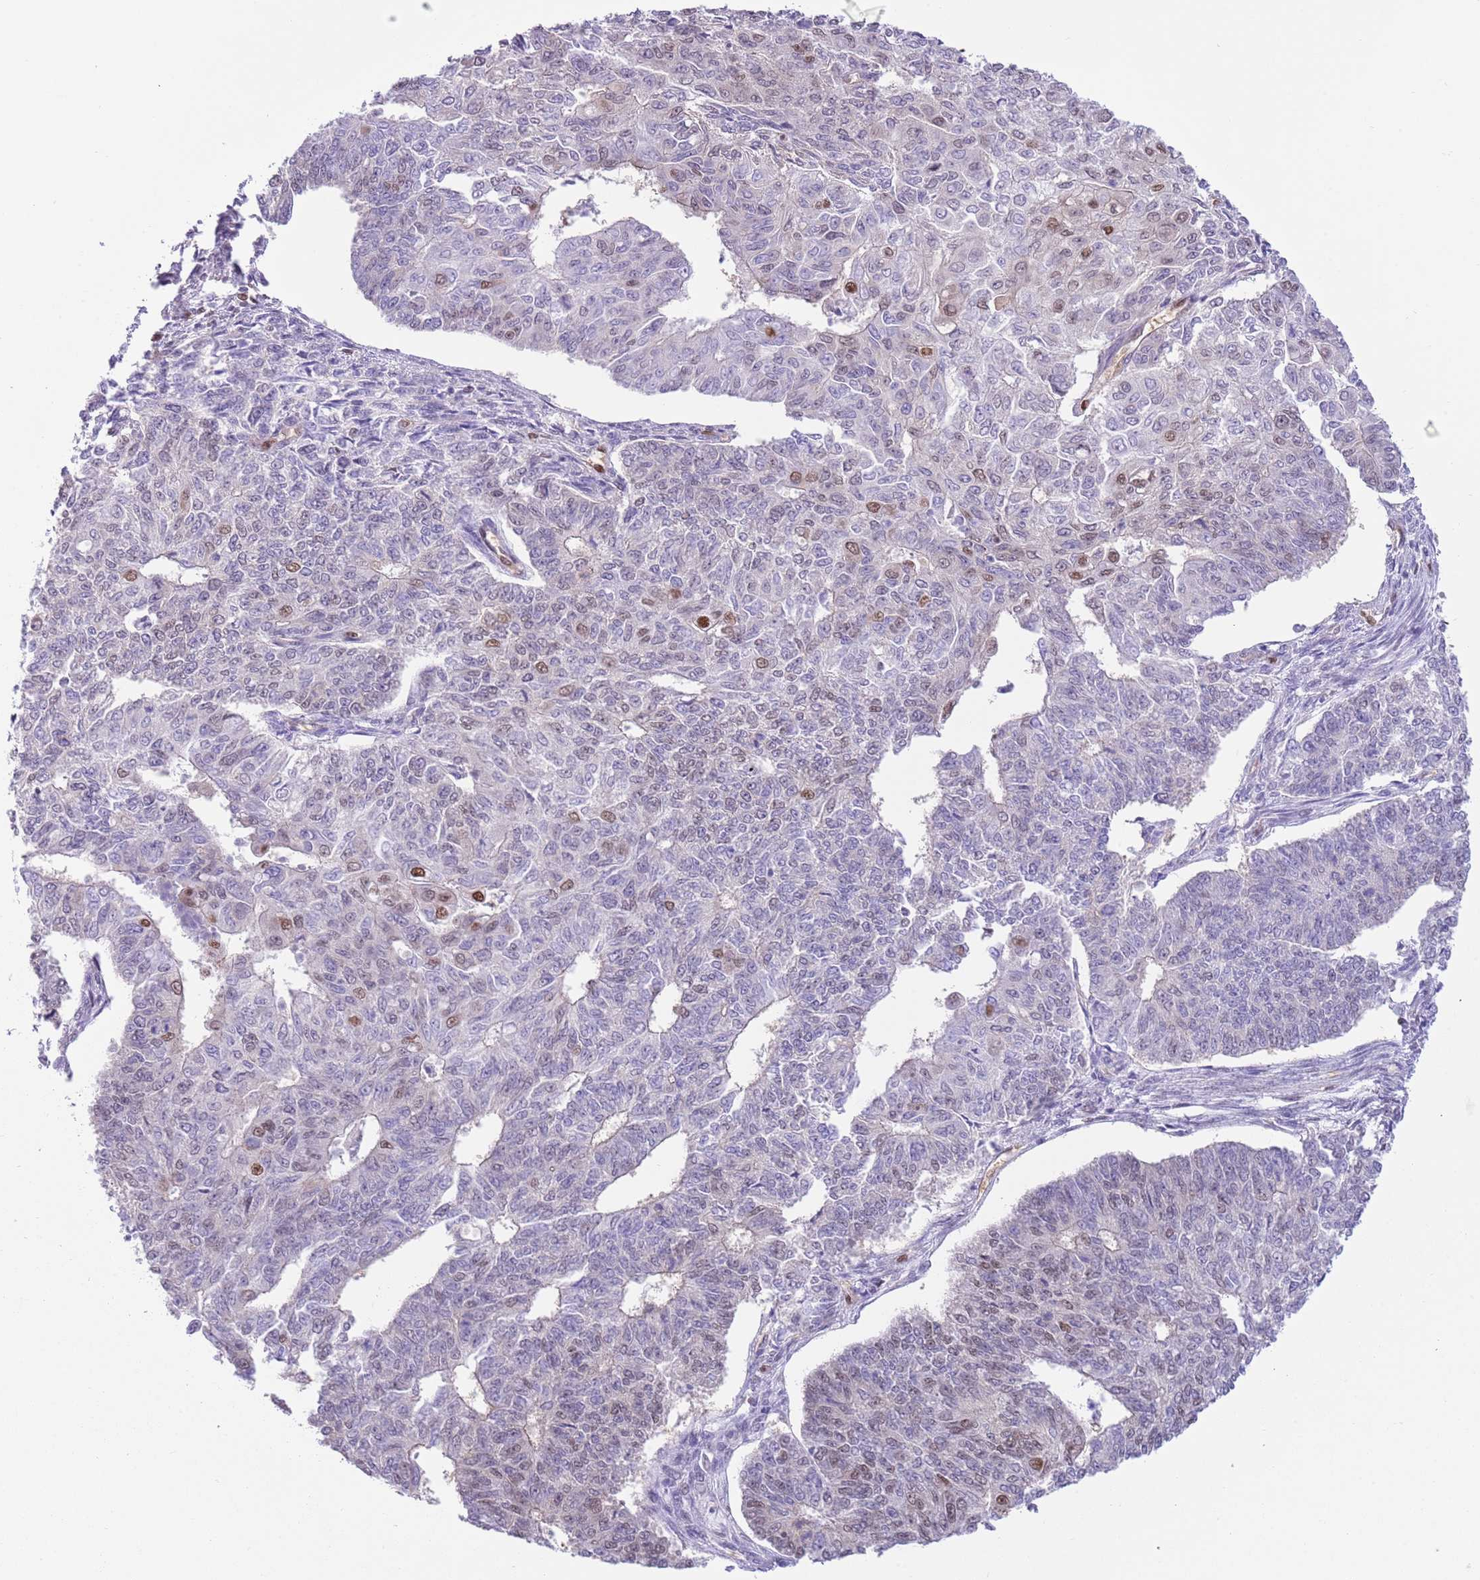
{"staining": {"intensity": "moderate", "quantity": "<25%", "location": "nuclear"}, "tissue": "endometrial cancer", "cell_type": "Tumor cells", "image_type": "cancer", "snomed": [{"axis": "morphology", "description": "Adenocarcinoma, NOS"}, {"axis": "topography", "description": "Endometrium"}], "caption": "Immunohistochemical staining of human adenocarcinoma (endometrial) exhibits low levels of moderate nuclear positivity in about <25% of tumor cells. (Brightfield microscopy of DAB IHC at high magnification).", "gene": "DDI2", "patient": {"sex": "female", "age": 32}}